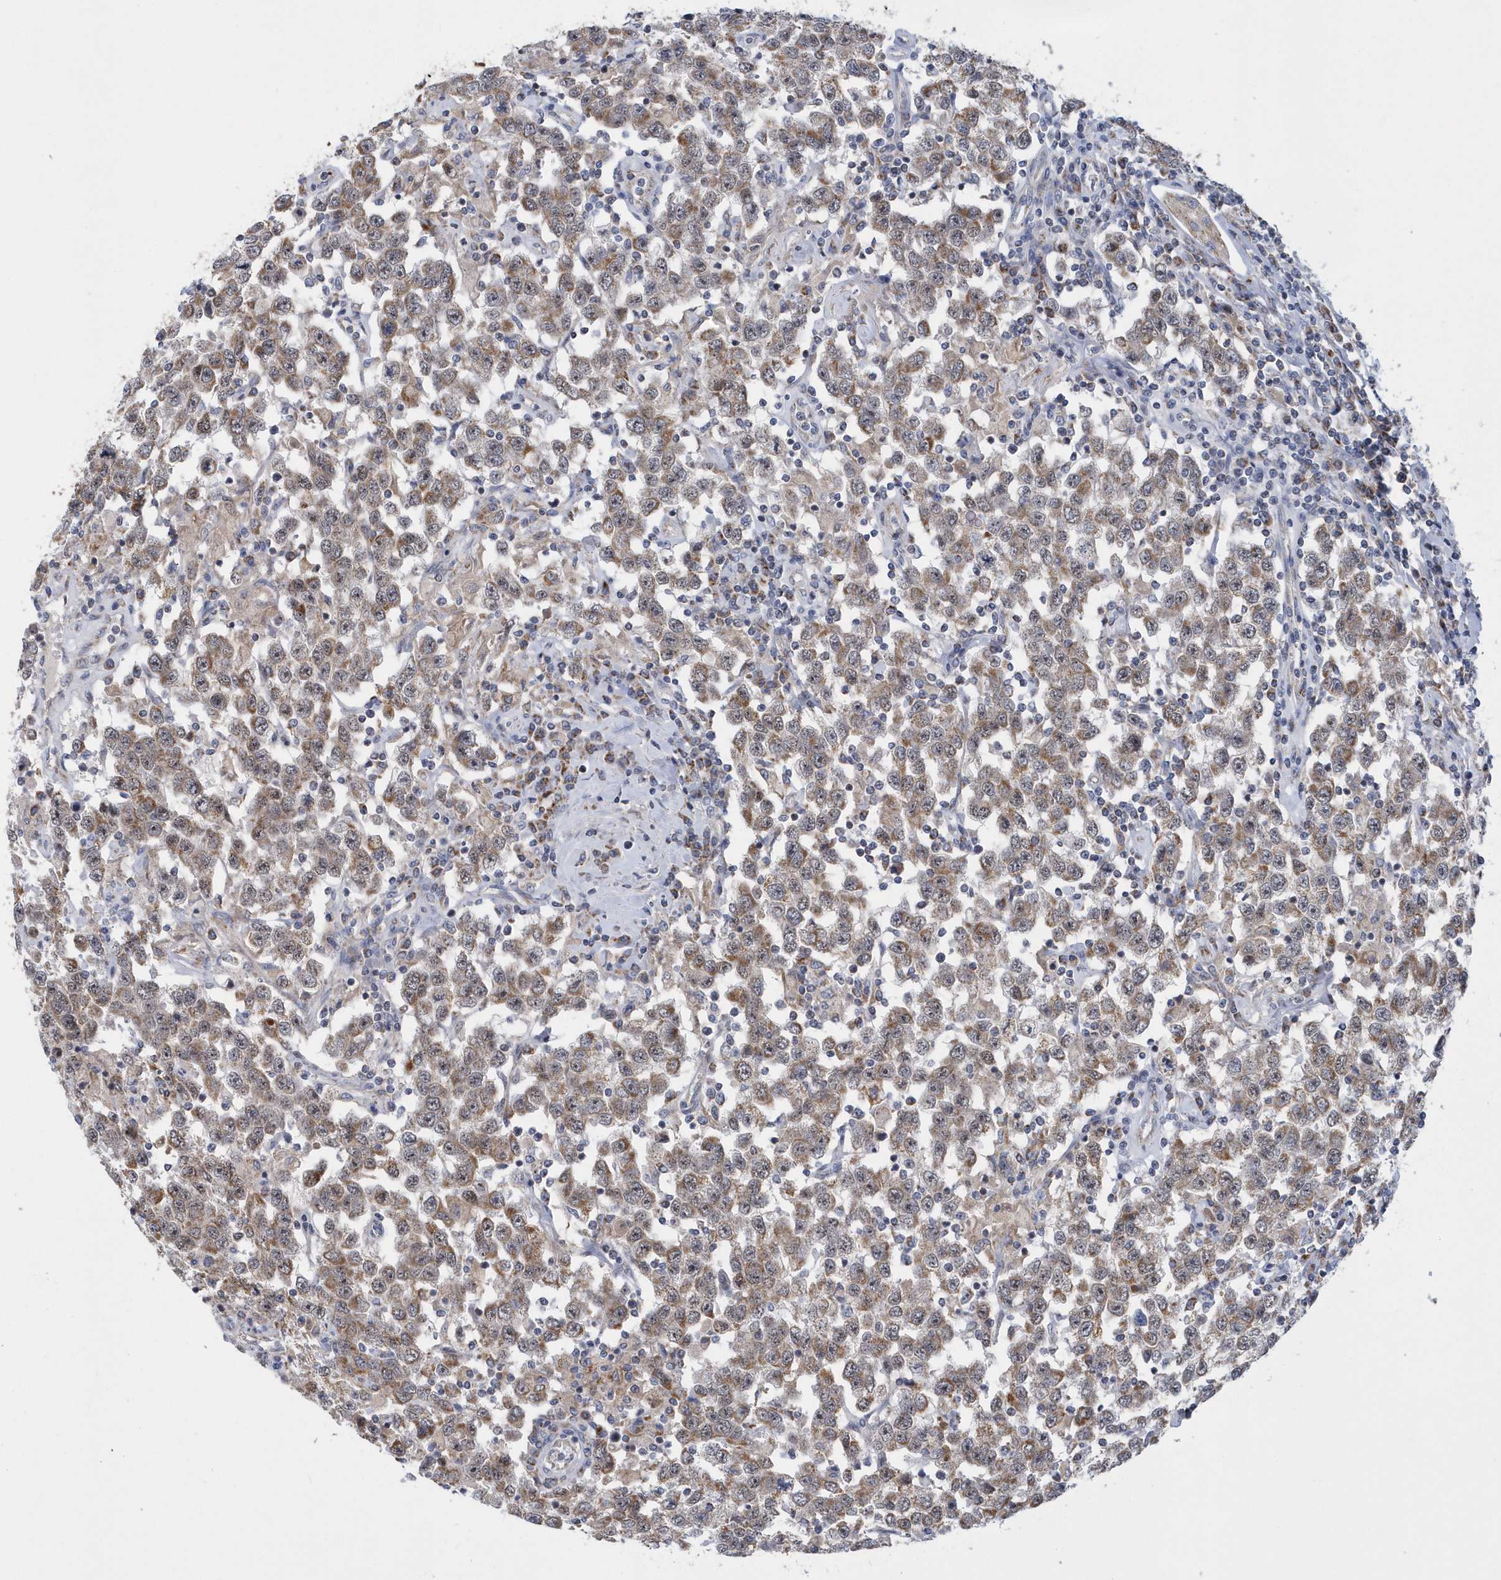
{"staining": {"intensity": "moderate", "quantity": "25%-75%", "location": "cytoplasmic/membranous"}, "tissue": "testis cancer", "cell_type": "Tumor cells", "image_type": "cancer", "snomed": [{"axis": "morphology", "description": "Seminoma, NOS"}, {"axis": "topography", "description": "Testis"}], "caption": "Immunohistochemistry (IHC) (DAB (3,3'-diaminobenzidine)) staining of testis seminoma displays moderate cytoplasmic/membranous protein positivity in about 25%-75% of tumor cells.", "gene": "VWA5B2", "patient": {"sex": "male", "age": 41}}